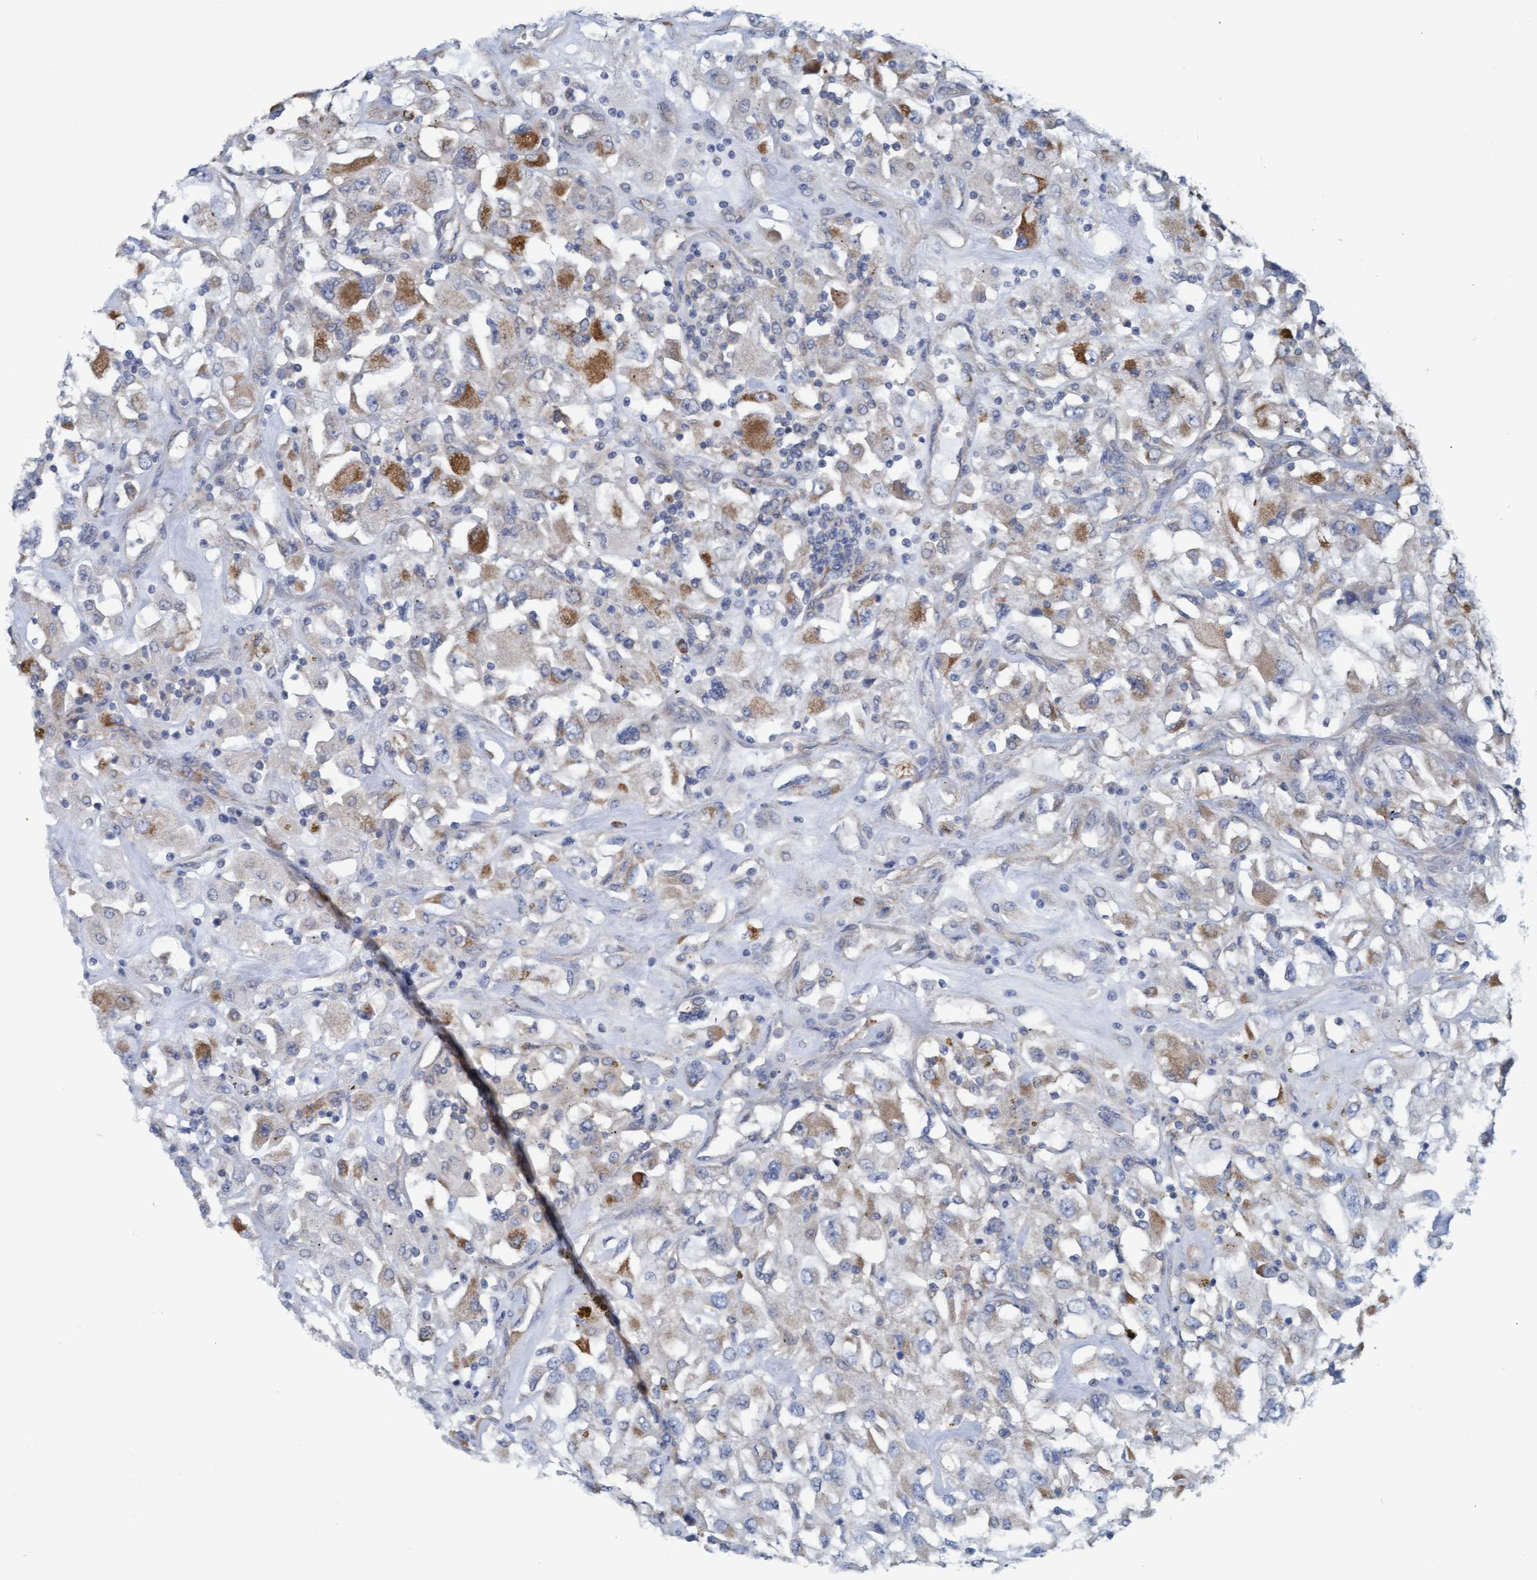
{"staining": {"intensity": "moderate", "quantity": "25%-75%", "location": "cytoplasmic/membranous"}, "tissue": "renal cancer", "cell_type": "Tumor cells", "image_type": "cancer", "snomed": [{"axis": "morphology", "description": "Adenocarcinoma, NOS"}, {"axis": "topography", "description": "Kidney"}], "caption": "This micrograph demonstrates adenocarcinoma (renal) stained with IHC to label a protein in brown. The cytoplasmic/membranous of tumor cells show moderate positivity for the protein. Nuclei are counter-stained blue.", "gene": "LRSAM1", "patient": {"sex": "female", "age": 52}}